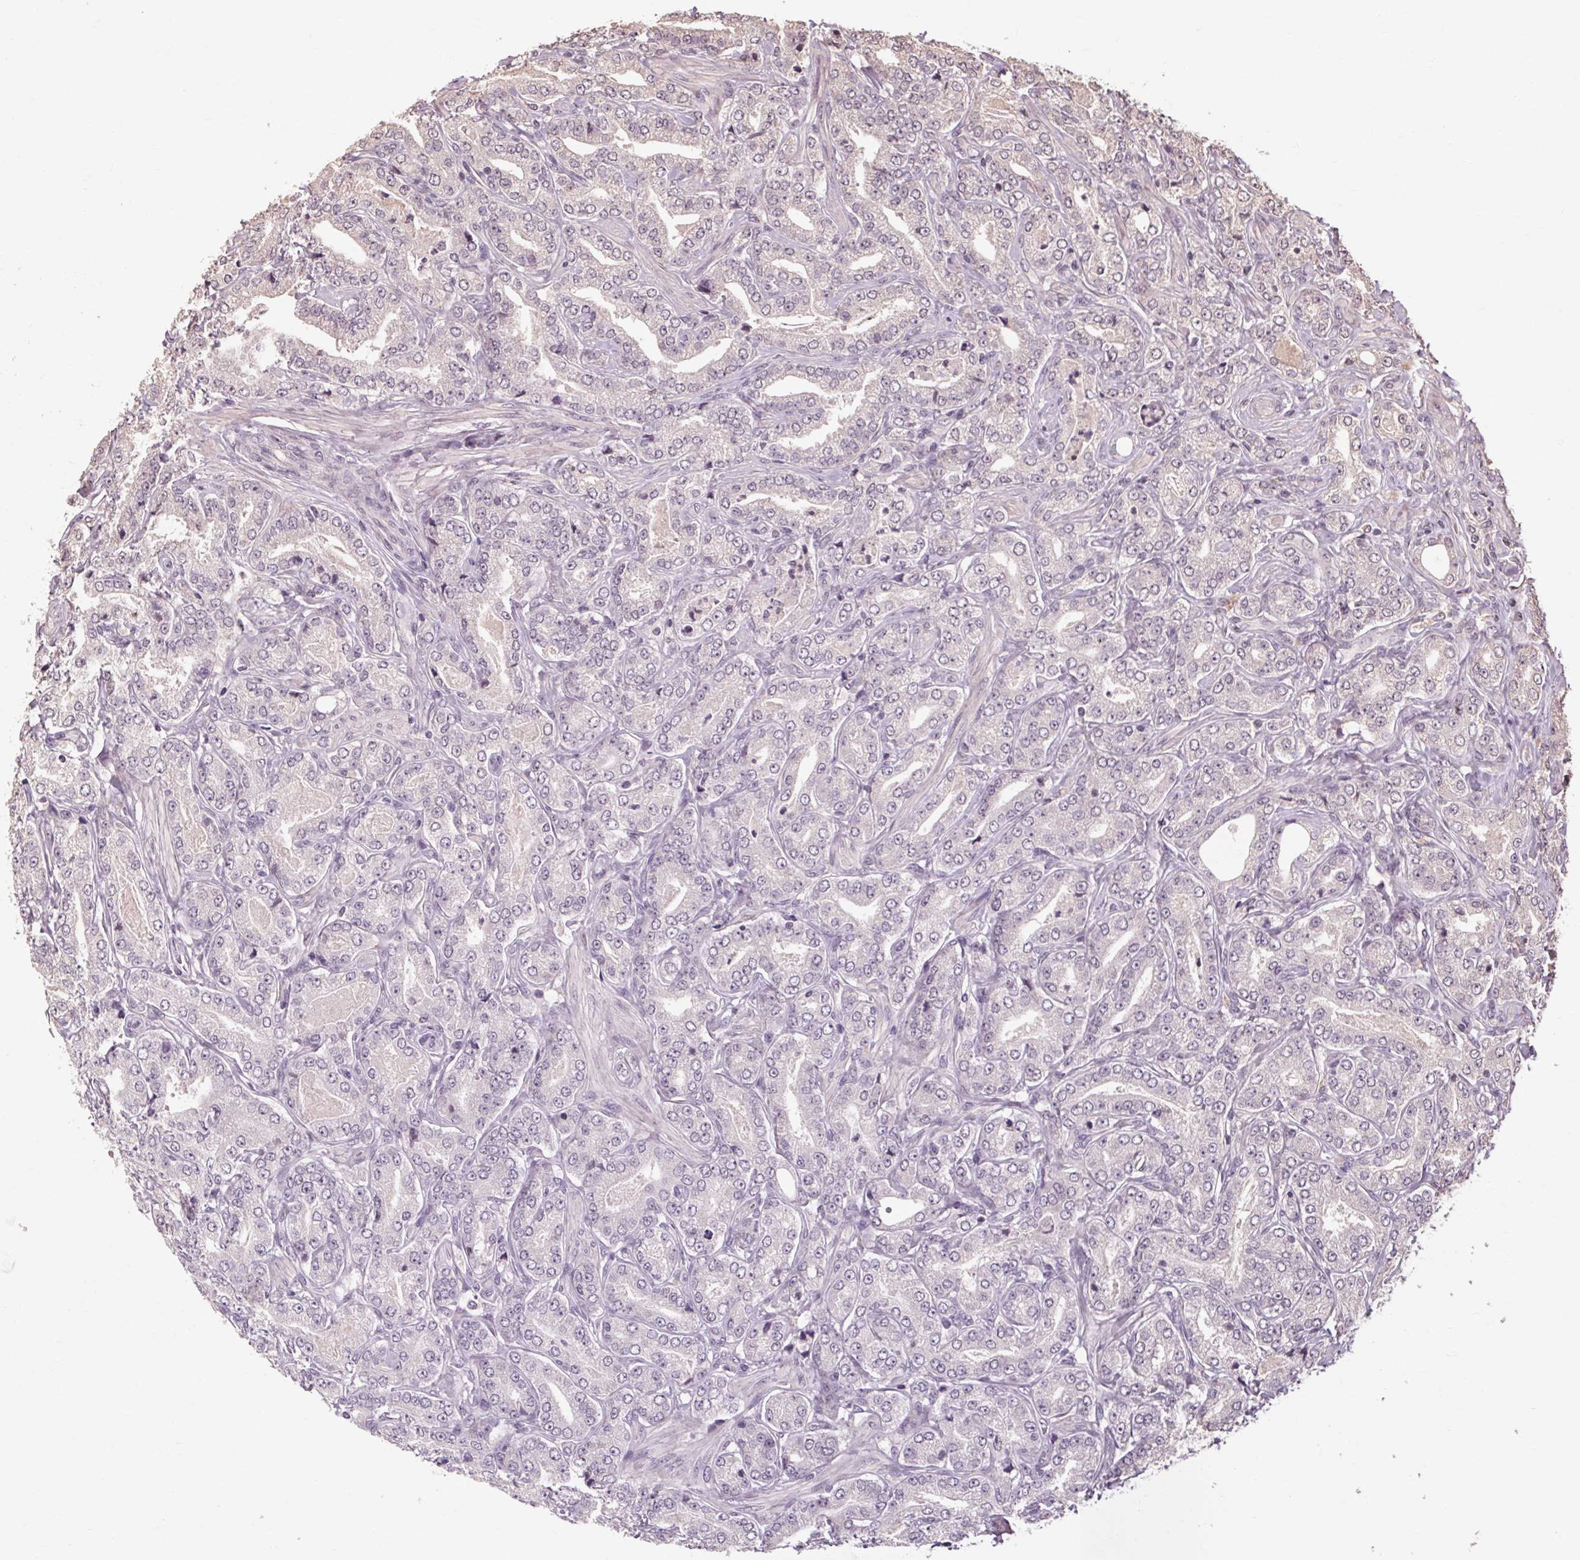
{"staining": {"intensity": "negative", "quantity": "none", "location": "none"}, "tissue": "prostate cancer", "cell_type": "Tumor cells", "image_type": "cancer", "snomed": [{"axis": "morphology", "description": "Adenocarcinoma, NOS"}, {"axis": "topography", "description": "Prostate"}], "caption": "Immunohistochemistry (IHC) histopathology image of neoplastic tissue: human prostate adenocarcinoma stained with DAB shows no significant protein expression in tumor cells. Brightfield microscopy of immunohistochemistry stained with DAB (3,3'-diaminobenzidine) (brown) and hematoxylin (blue), captured at high magnification.", "gene": "POMC", "patient": {"sex": "male", "age": 64}}